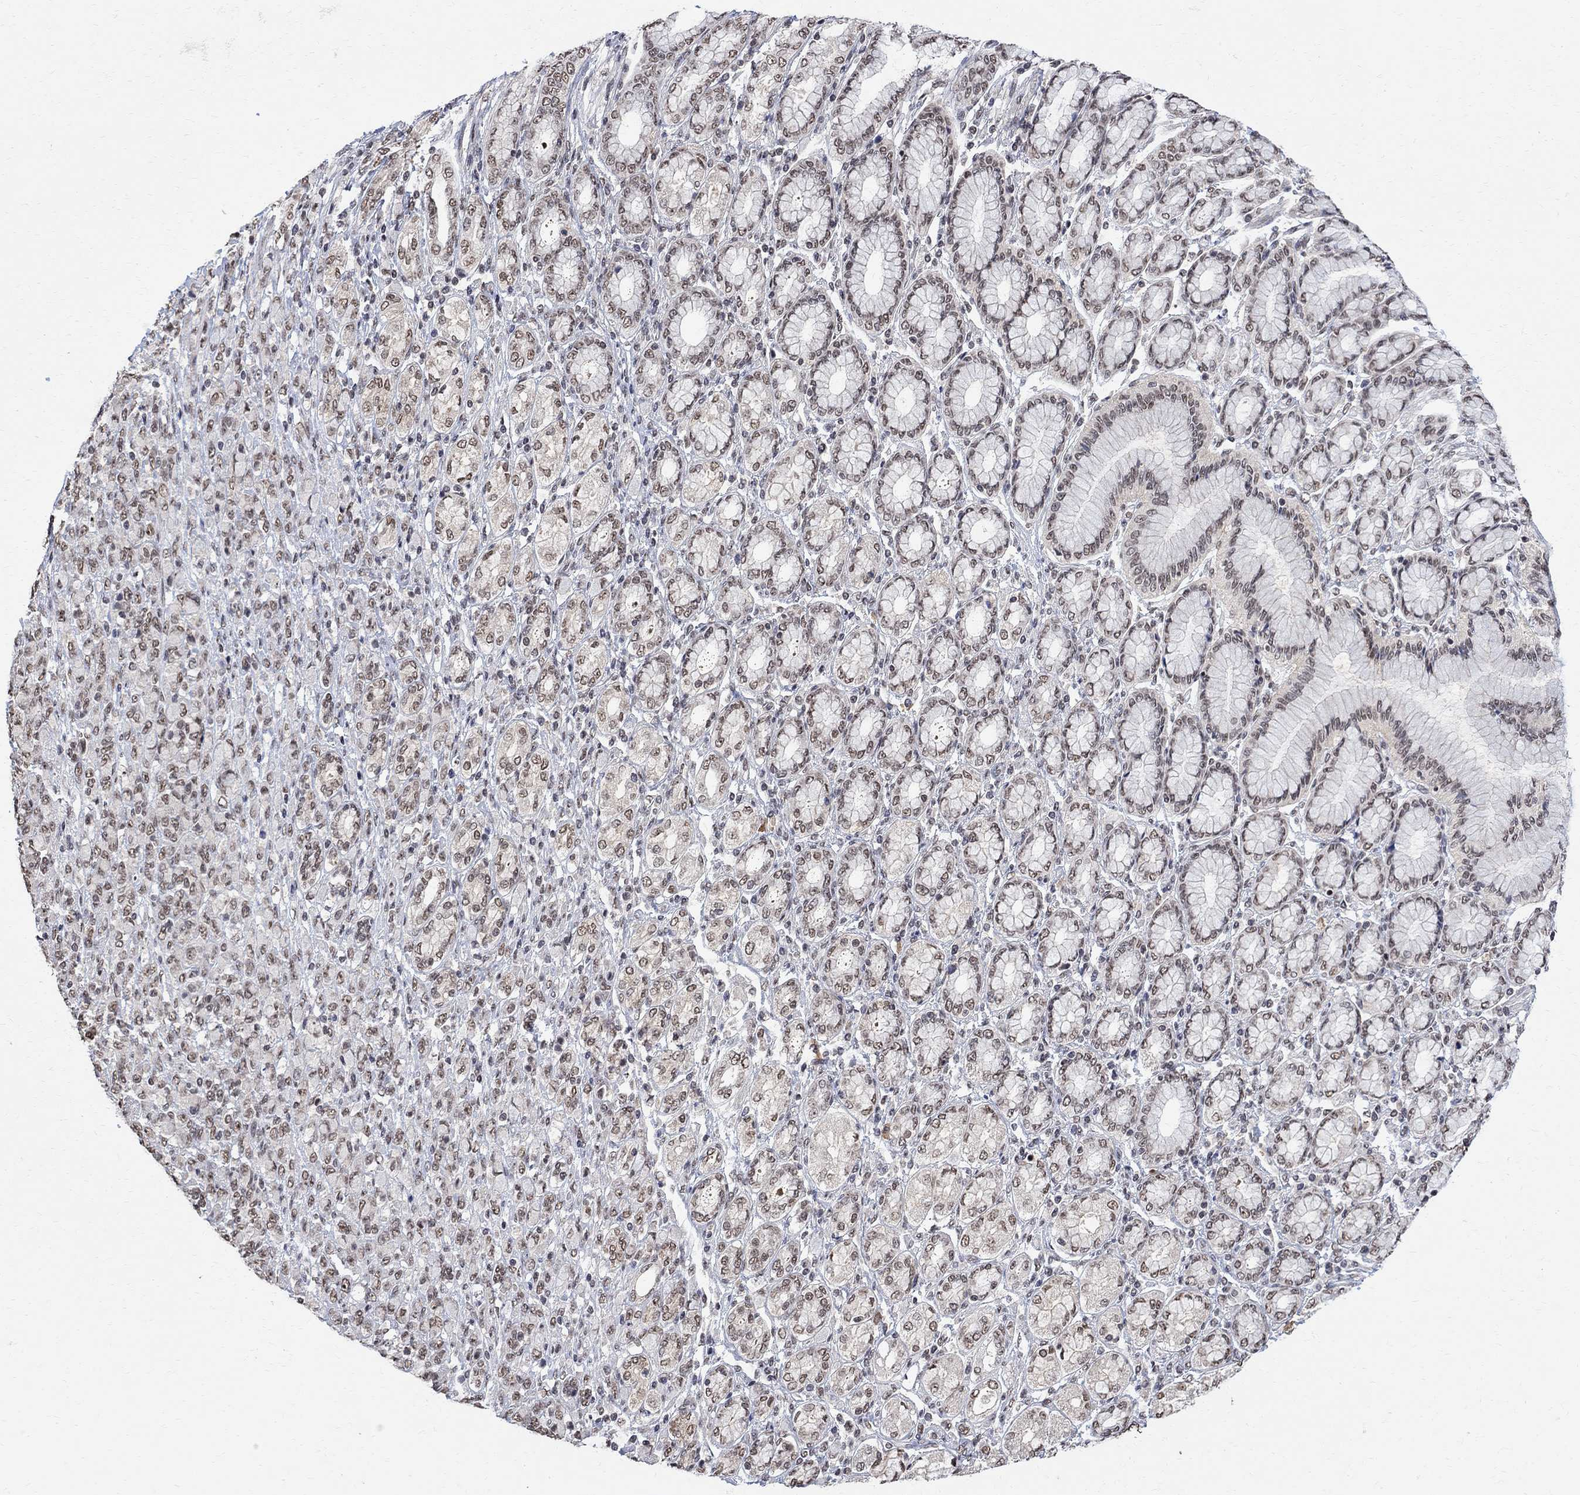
{"staining": {"intensity": "weak", "quantity": ">75%", "location": "nuclear"}, "tissue": "stomach cancer", "cell_type": "Tumor cells", "image_type": "cancer", "snomed": [{"axis": "morphology", "description": "Normal tissue, NOS"}, {"axis": "morphology", "description": "Adenocarcinoma, NOS"}, {"axis": "topography", "description": "Stomach"}], "caption": "DAB (3,3'-diaminobenzidine) immunohistochemical staining of stomach cancer (adenocarcinoma) exhibits weak nuclear protein expression in approximately >75% of tumor cells. The protein is shown in brown color, while the nuclei are stained blue.", "gene": "E4F1", "patient": {"sex": "female", "age": 79}}